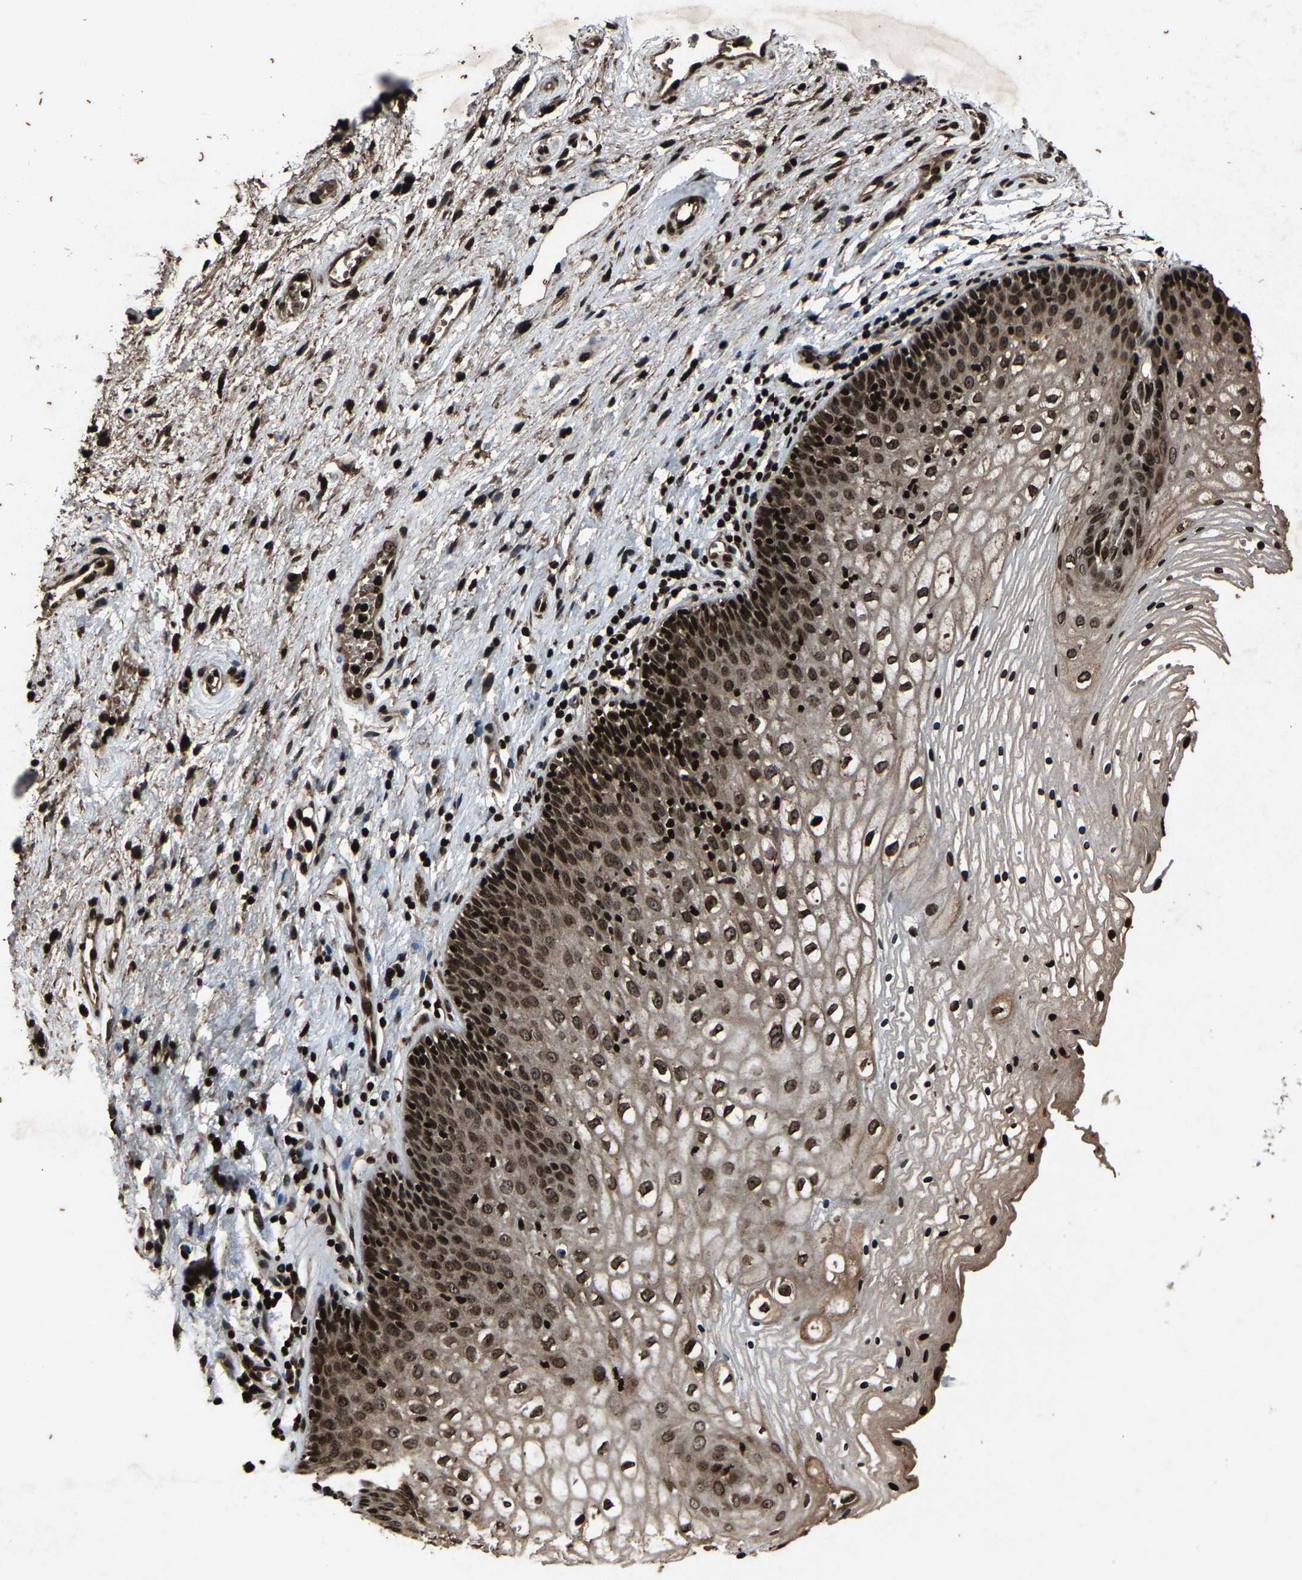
{"staining": {"intensity": "strong", "quantity": ">75%", "location": "cytoplasmic/membranous,nuclear"}, "tissue": "vagina", "cell_type": "Squamous epithelial cells", "image_type": "normal", "snomed": [{"axis": "morphology", "description": "Normal tissue, NOS"}, {"axis": "topography", "description": "Vagina"}], "caption": "High-power microscopy captured an IHC histopathology image of benign vagina, revealing strong cytoplasmic/membranous,nuclear staining in about >75% of squamous epithelial cells. (Brightfield microscopy of DAB IHC at high magnification).", "gene": "H4C1", "patient": {"sex": "female", "age": 34}}